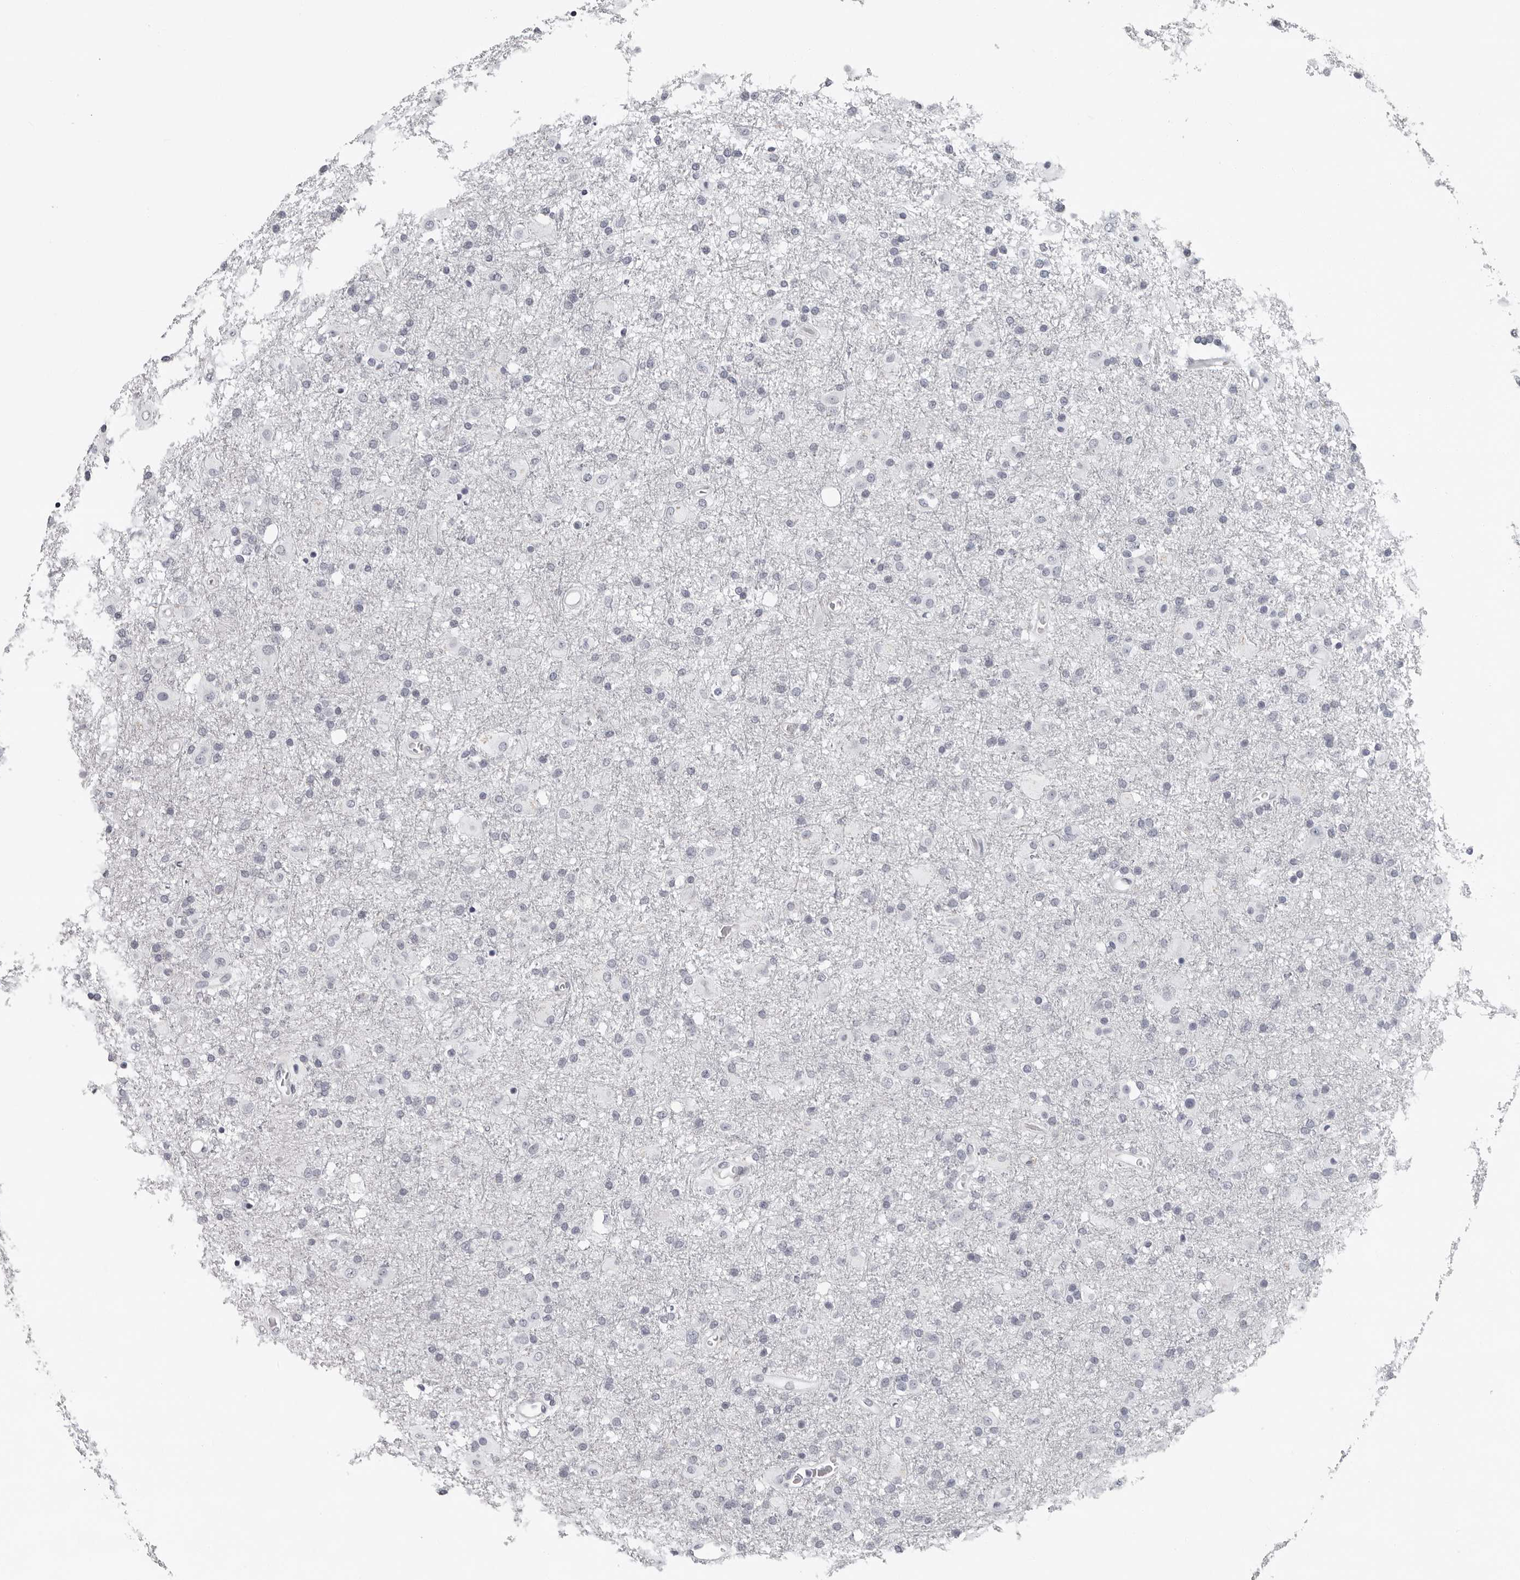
{"staining": {"intensity": "negative", "quantity": "none", "location": "none"}, "tissue": "glioma", "cell_type": "Tumor cells", "image_type": "cancer", "snomed": [{"axis": "morphology", "description": "Glioma, malignant, Low grade"}, {"axis": "topography", "description": "Brain"}], "caption": "Tumor cells are negative for brown protein staining in malignant low-grade glioma.", "gene": "CCDC28B", "patient": {"sex": "male", "age": 65}}